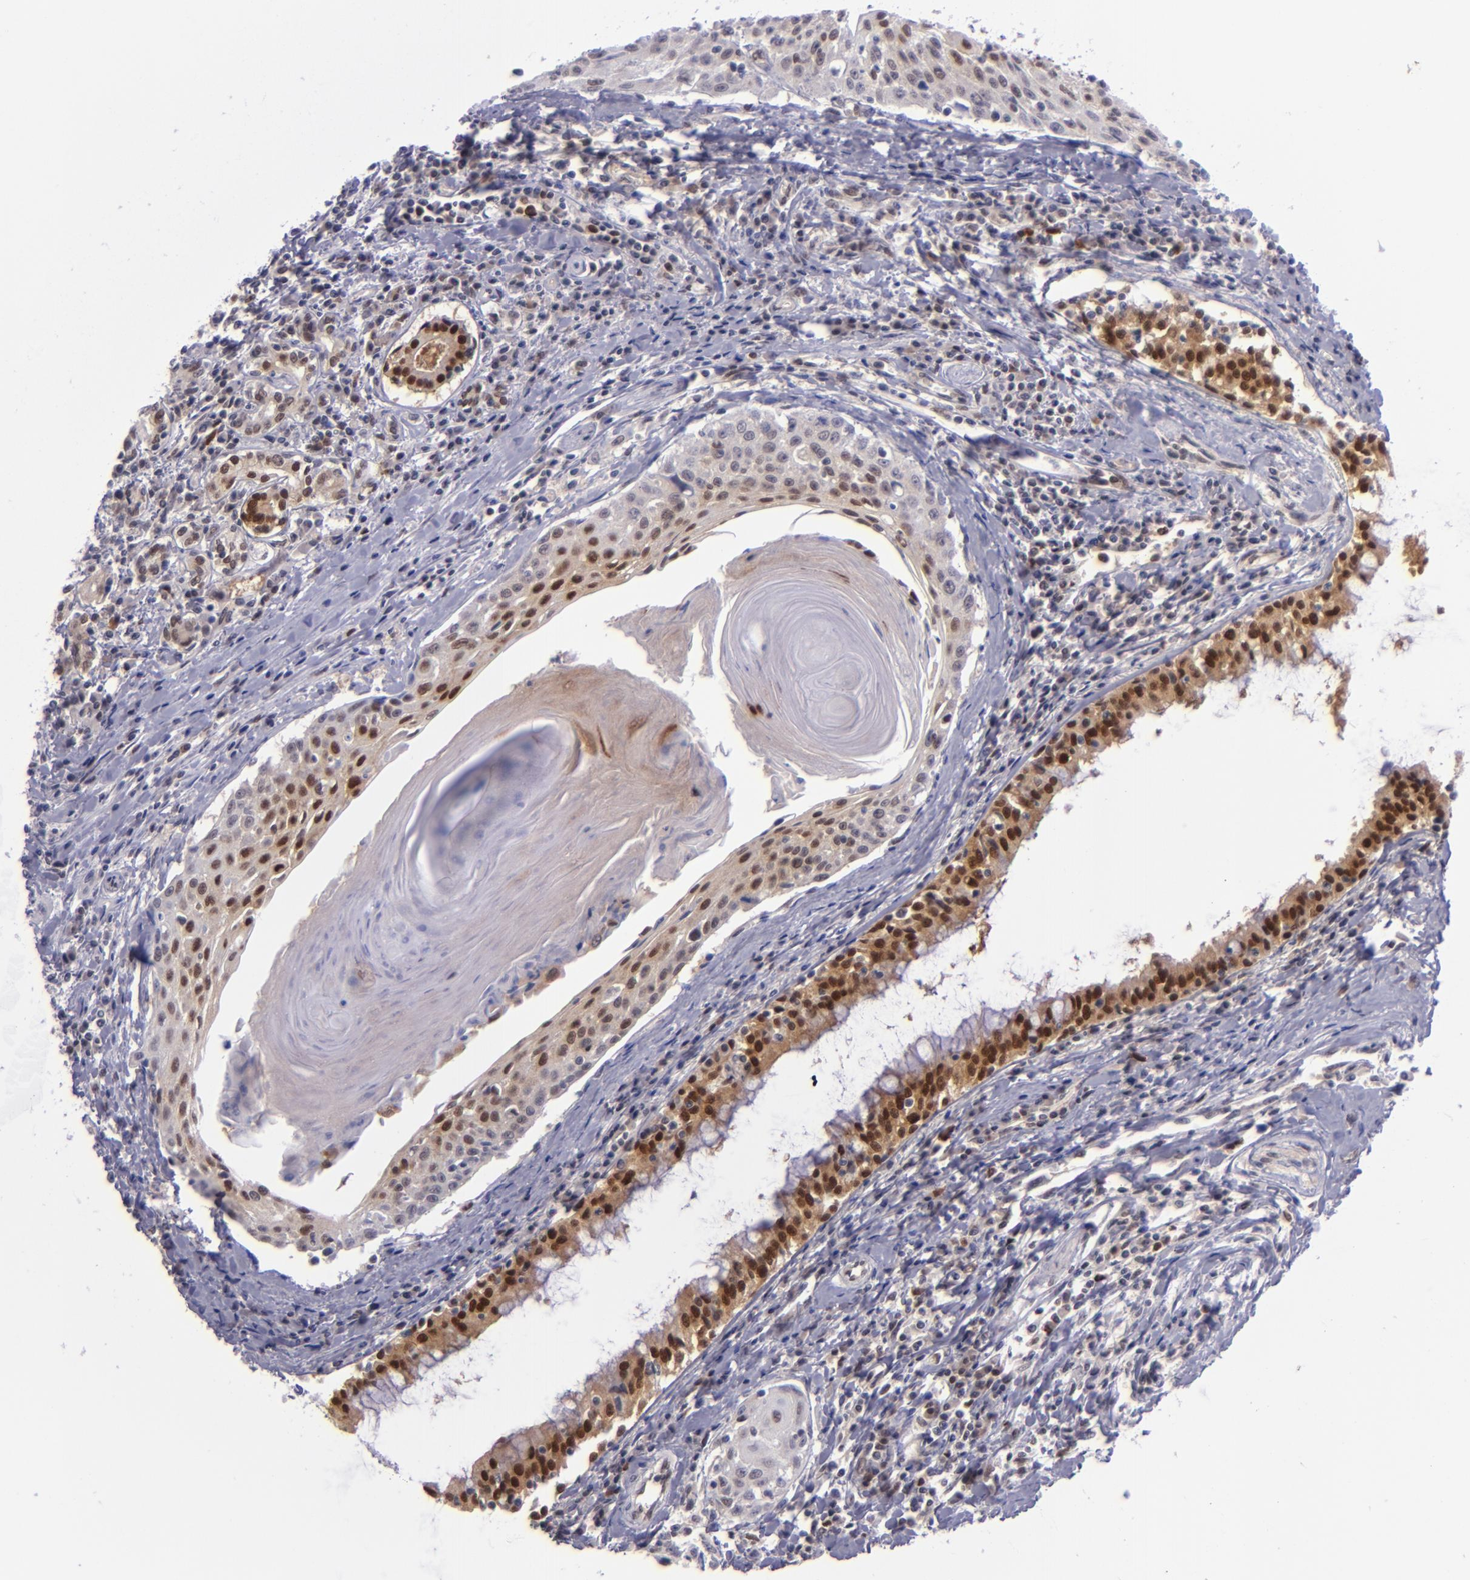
{"staining": {"intensity": "moderate", "quantity": ">75%", "location": "cytoplasmic/membranous,nuclear"}, "tissue": "head and neck cancer", "cell_type": "Tumor cells", "image_type": "cancer", "snomed": [{"axis": "morphology", "description": "Squamous cell carcinoma, NOS"}, {"axis": "morphology", "description": "Squamous cell carcinoma, metastatic, NOS"}, {"axis": "topography", "description": "Lymph node"}, {"axis": "topography", "description": "Salivary gland"}, {"axis": "topography", "description": "Head-Neck"}], "caption": "Immunohistochemistry histopathology image of neoplastic tissue: human head and neck cancer stained using immunohistochemistry (IHC) reveals medium levels of moderate protein expression localized specifically in the cytoplasmic/membranous and nuclear of tumor cells, appearing as a cytoplasmic/membranous and nuclear brown color.", "gene": "BAG1", "patient": {"sex": "female", "age": 74}}